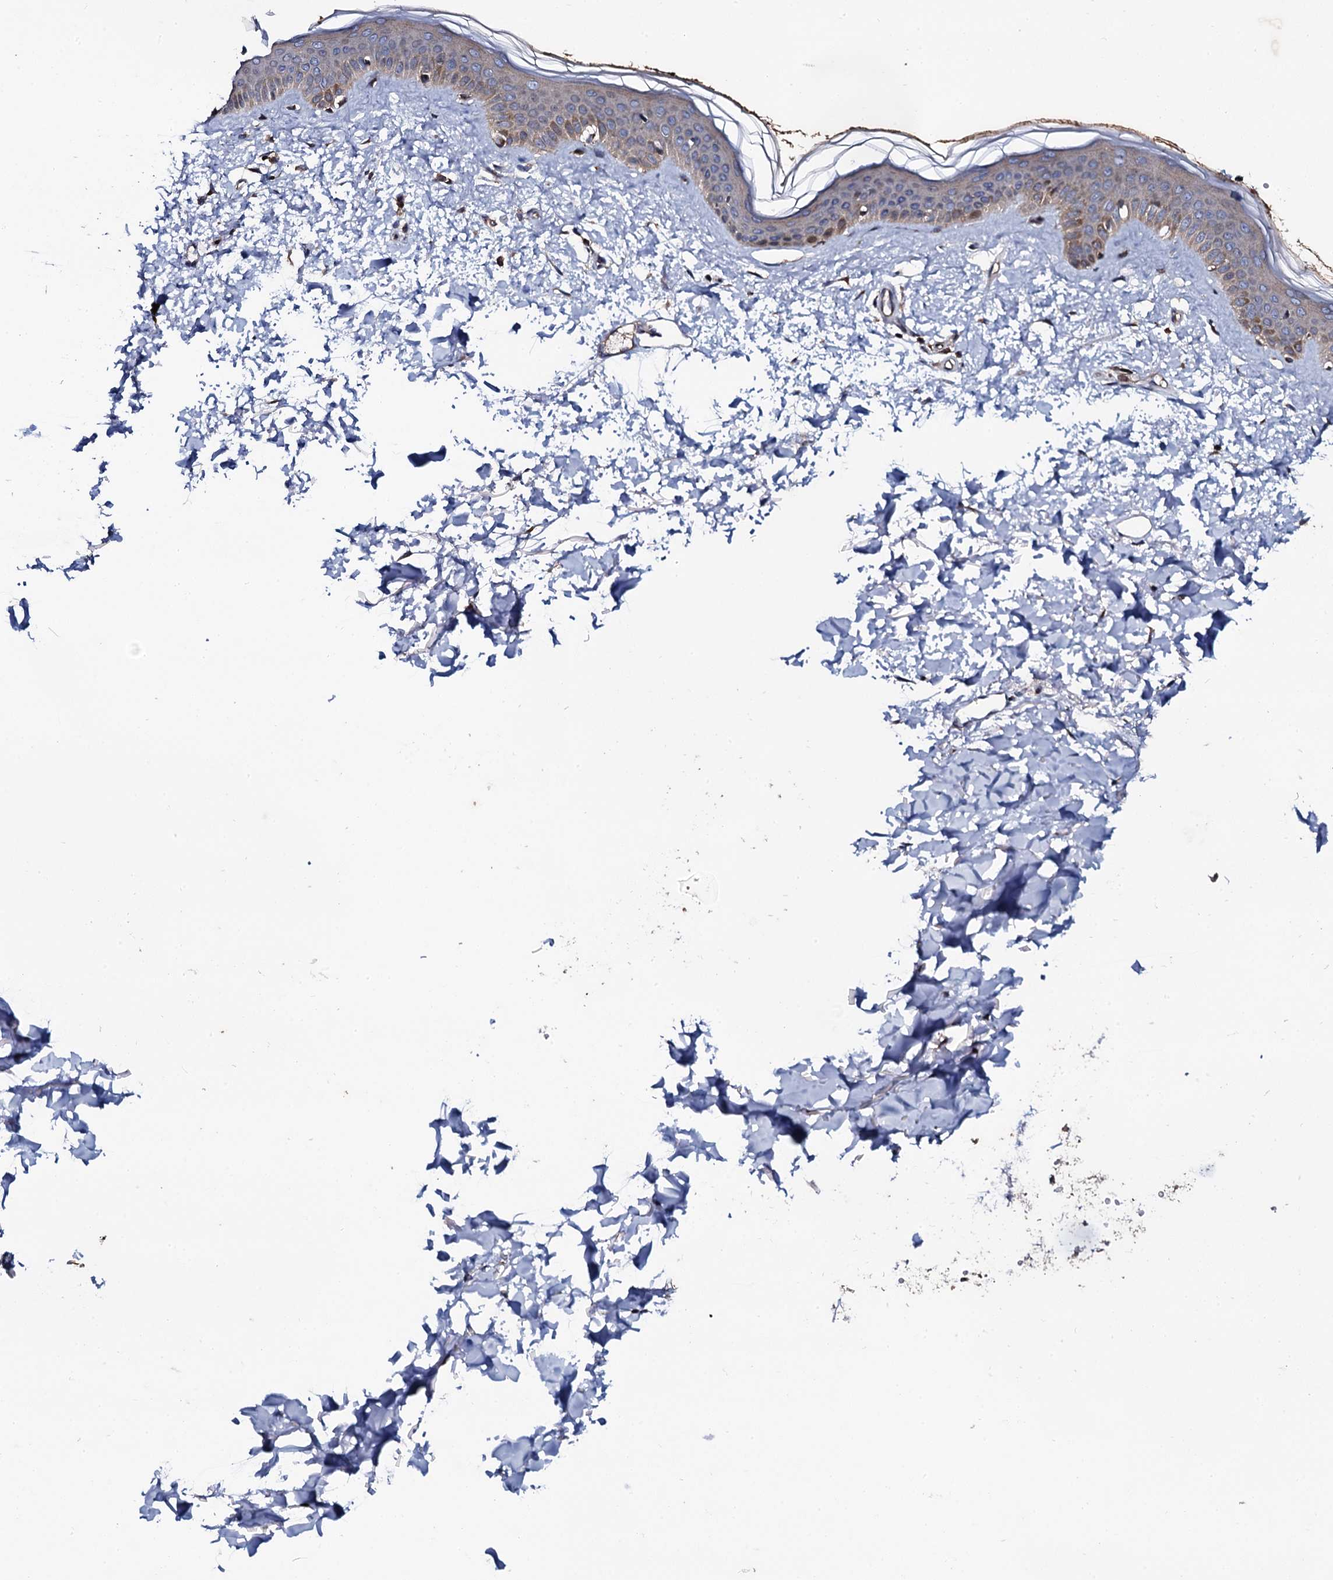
{"staining": {"intensity": "moderate", "quantity": ">75%", "location": "cytoplasmic/membranous"}, "tissue": "skin", "cell_type": "Fibroblasts", "image_type": "normal", "snomed": [{"axis": "morphology", "description": "Normal tissue, NOS"}, {"axis": "topography", "description": "Skin"}], "caption": "High-power microscopy captured an IHC micrograph of normal skin, revealing moderate cytoplasmic/membranous expression in about >75% of fibroblasts.", "gene": "PLET1", "patient": {"sex": "female", "age": 58}}